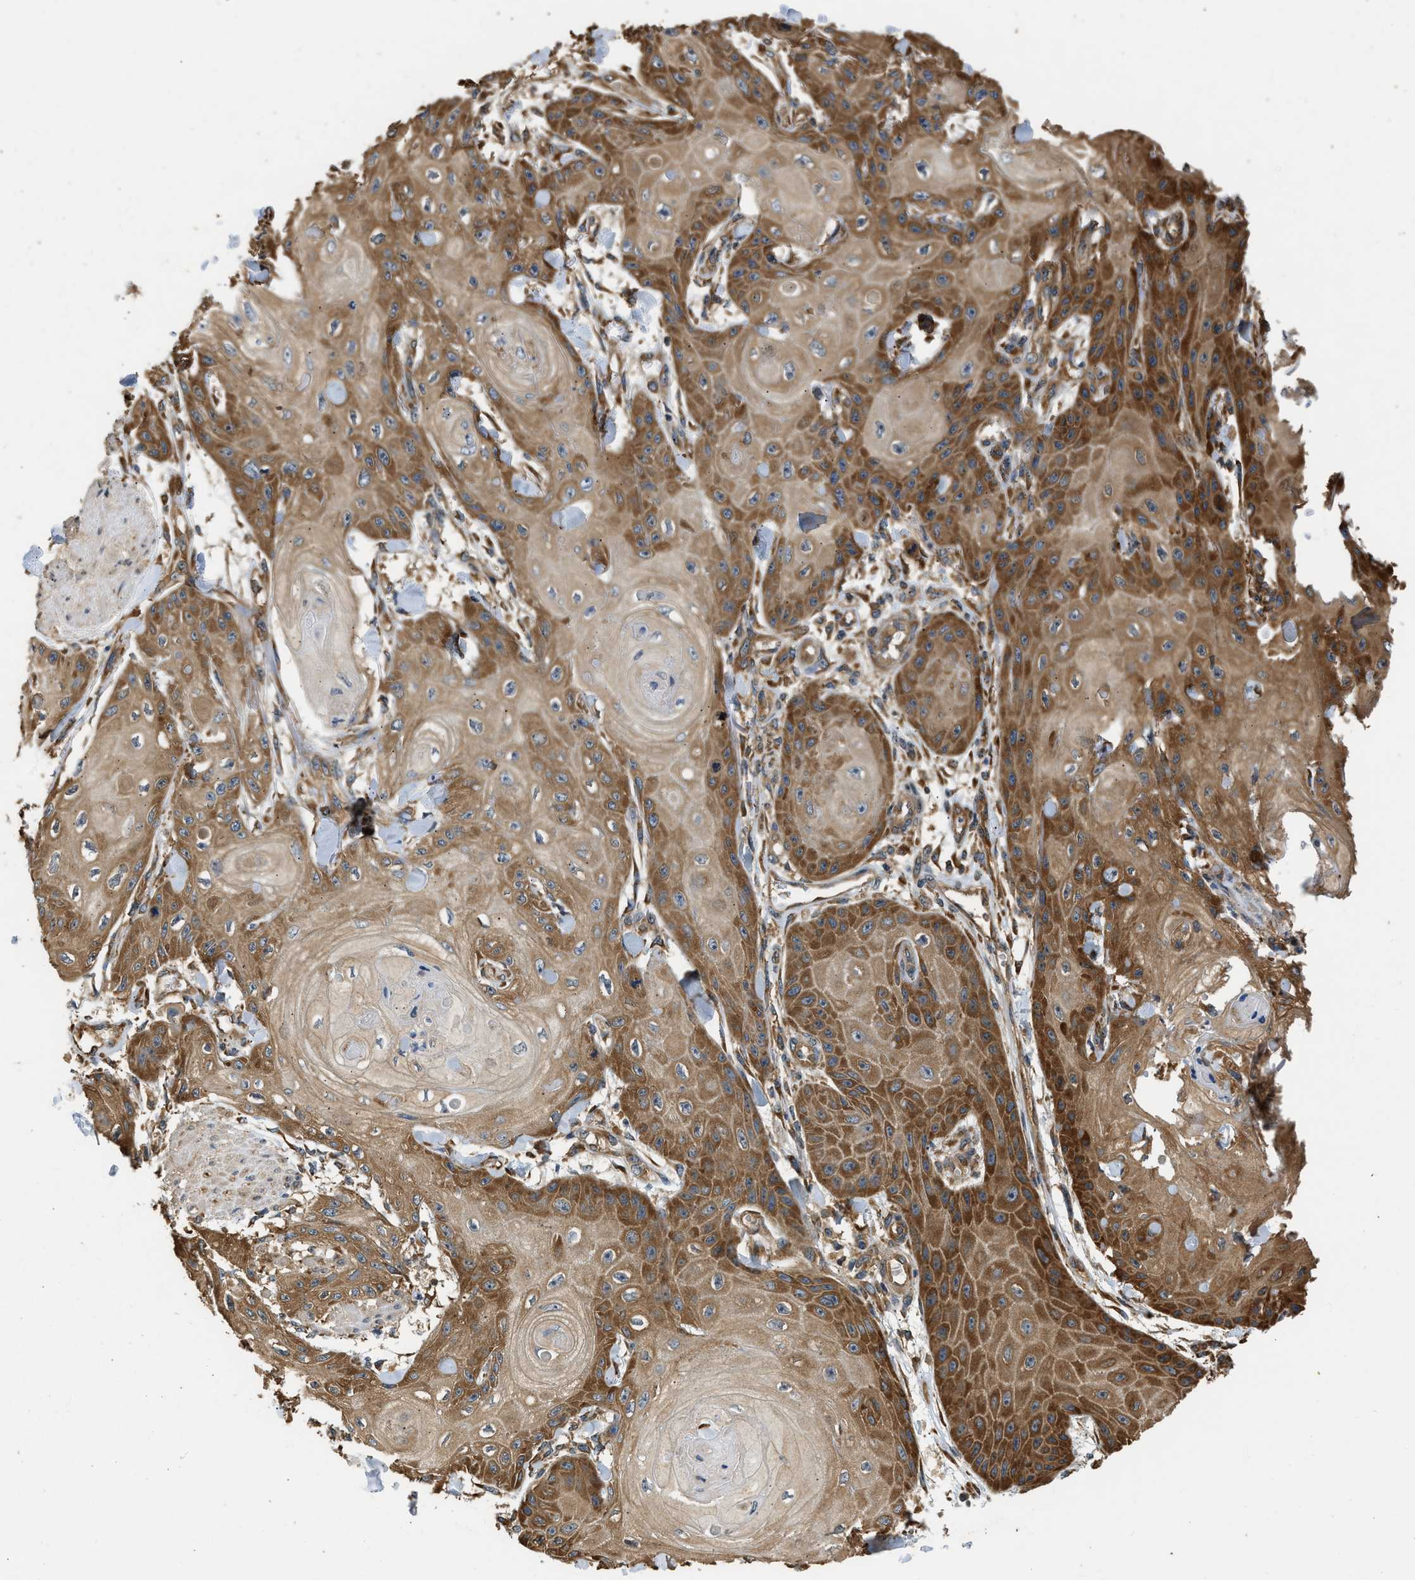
{"staining": {"intensity": "strong", "quantity": ">75%", "location": "cytoplasmic/membranous"}, "tissue": "skin cancer", "cell_type": "Tumor cells", "image_type": "cancer", "snomed": [{"axis": "morphology", "description": "Squamous cell carcinoma, NOS"}, {"axis": "topography", "description": "Skin"}], "caption": "Immunohistochemistry (IHC) (DAB (3,3'-diaminobenzidine)) staining of human squamous cell carcinoma (skin) shows strong cytoplasmic/membranous protein positivity in about >75% of tumor cells. The staining is performed using DAB (3,3'-diaminobenzidine) brown chromogen to label protein expression. The nuclei are counter-stained blue using hematoxylin.", "gene": "SLC36A4", "patient": {"sex": "male", "age": 74}}